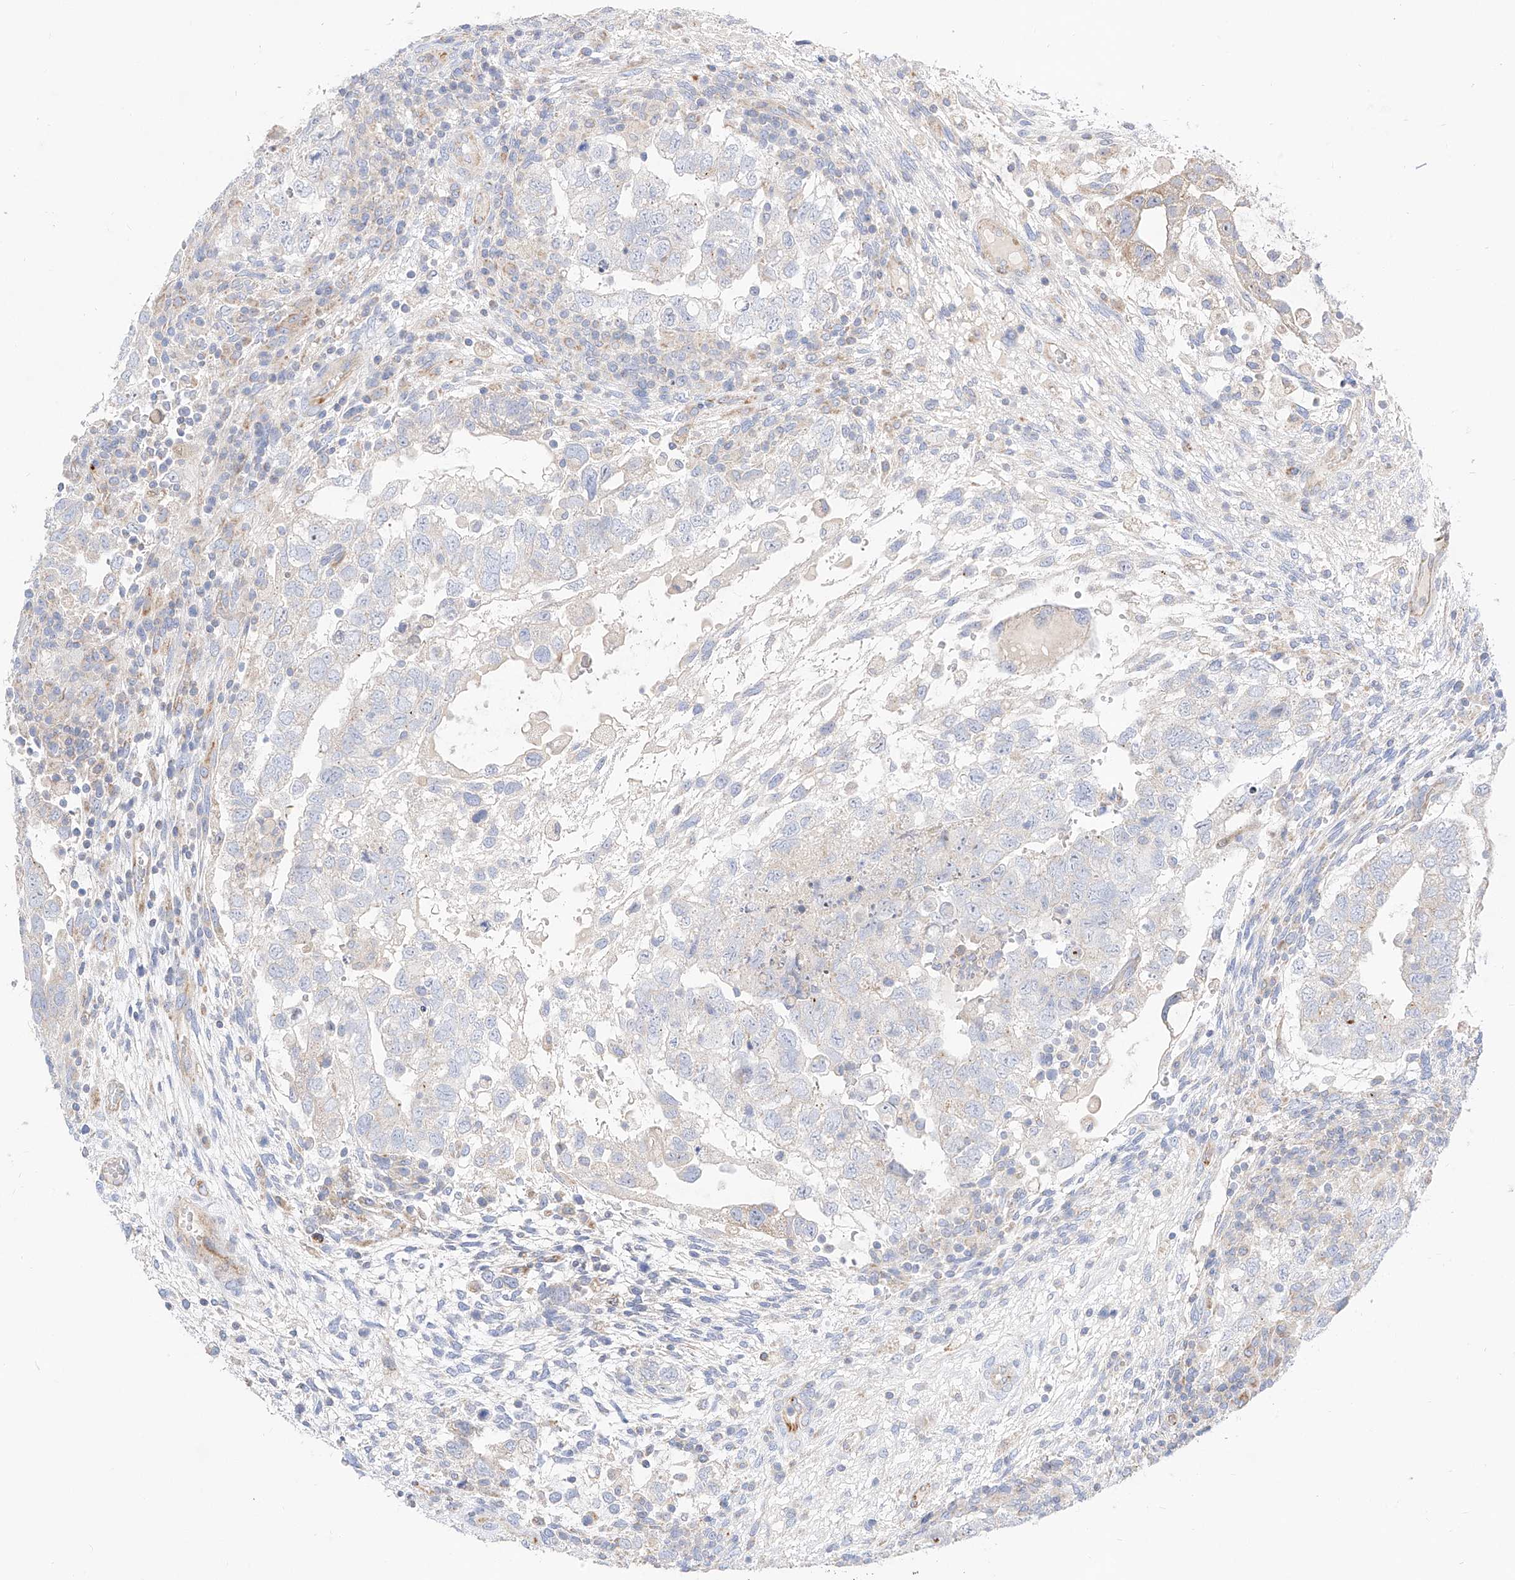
{"staining": {"intensity": "negative", "quantity": "none", "location": "none"}, "tissue": "testis cancer", "cell_type": "Tumor cells", "image_type": "cancer", "snomed": [{"axis": "morphology", "description": "Carcinoma, Embryonal, NOS"}, {"axis": "topography", "description": "Testis"}], "caption": "IHC image of human testis cancer (embryonal carcinoma) stained for a protein (brown), which demonstrates no expression in tumor cells.", "gene": "CST9", "patient": {"sex": "male", "age": 37}}